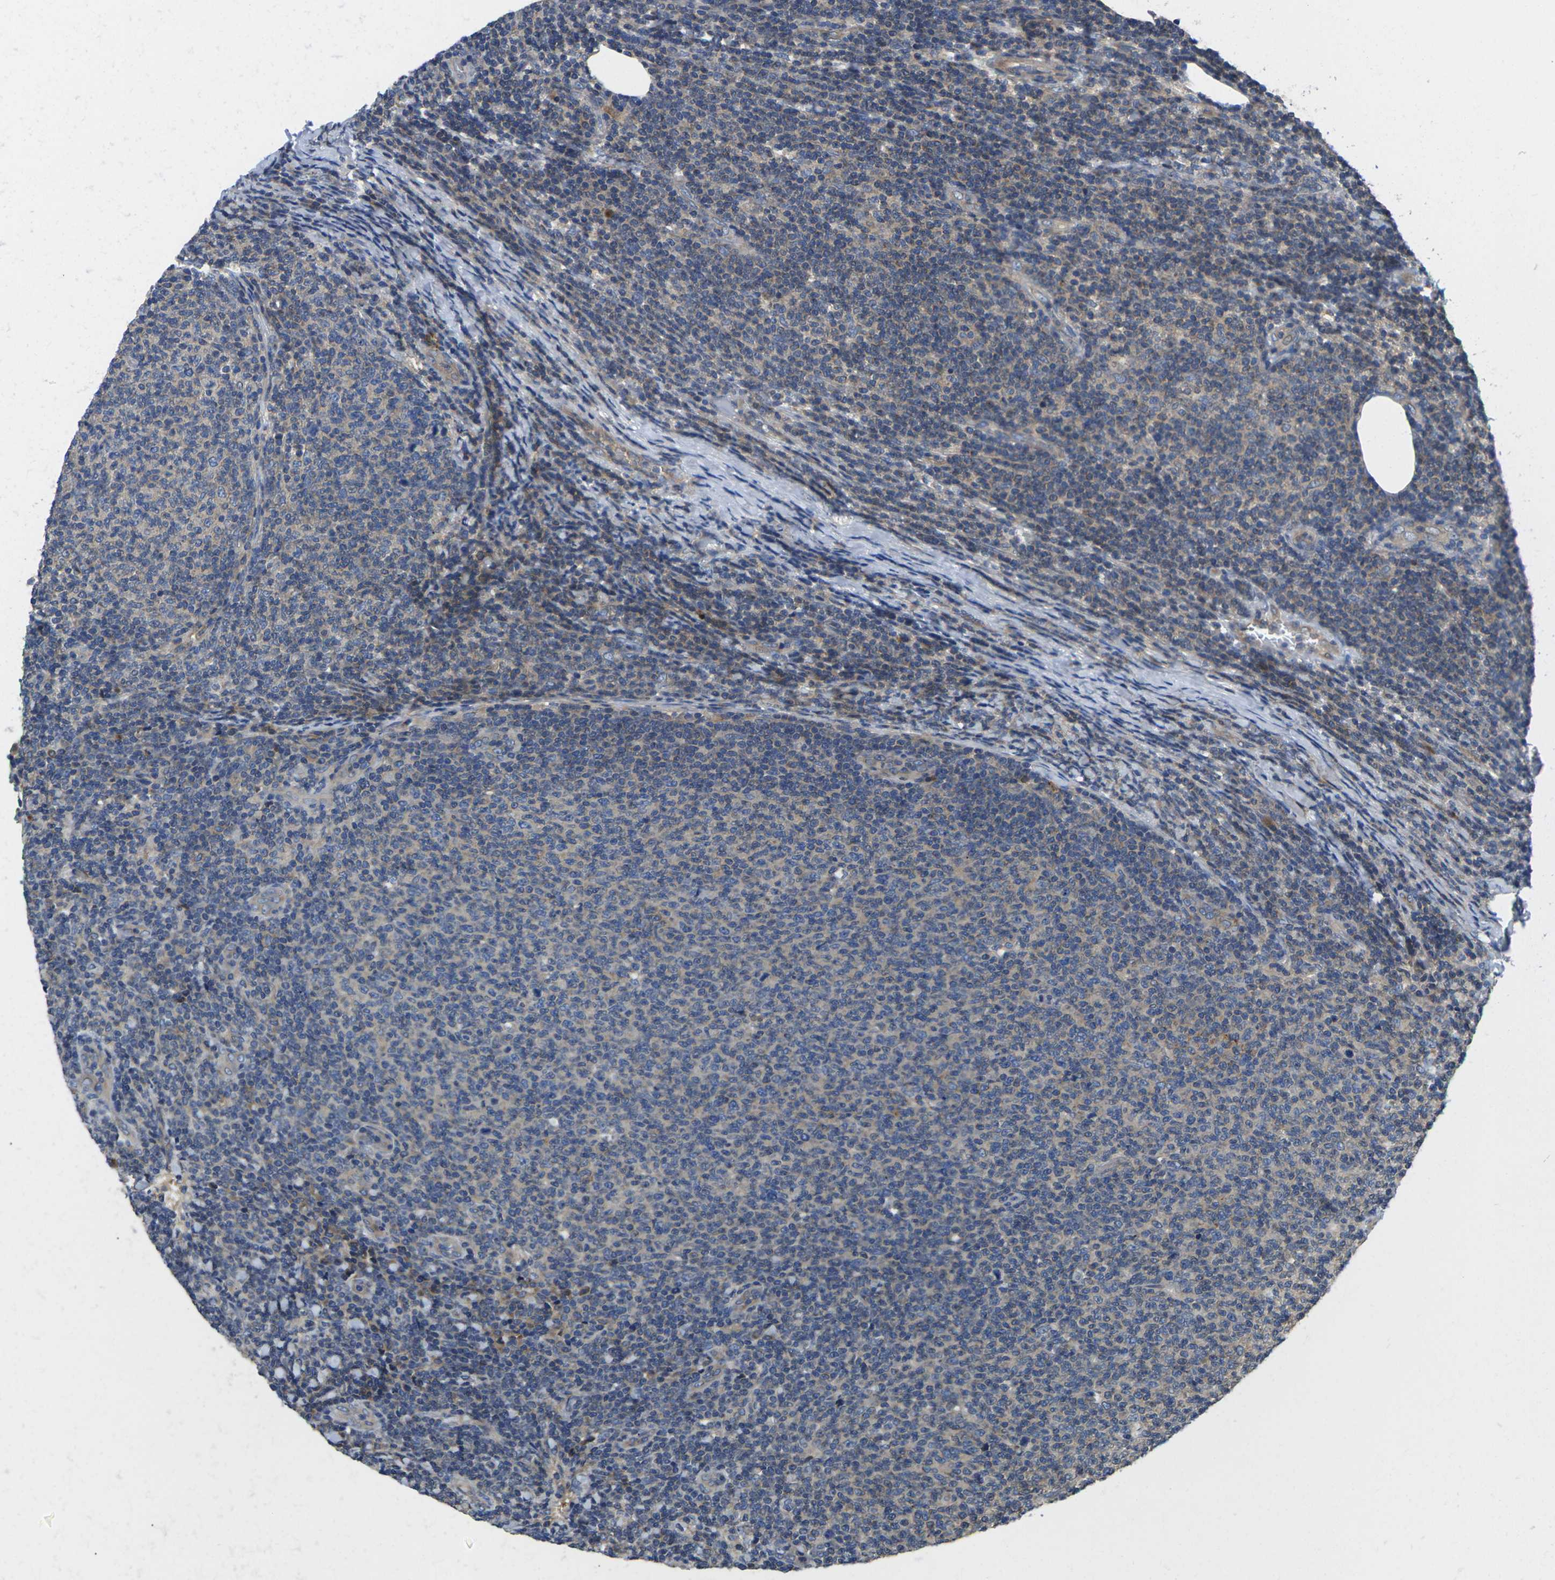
{"staining": {"intensity": "weak", "quantity": "25%-75%", "location": "cytoplasmic/membranous"}, "tissue": "lymphoma", "cell_type": "Tumor cells", "image_type": "cancer", "snomed": [{"axis": "morphology", "description": "Malignant lymphoma, non-Hodgkin's type, Low grade"}, {"axis": "topography", "description": "Lymph node"}], "caption": "Immunohistochemical staining of lymphoma exhibits weak cytoplasmic/membranous protein expression in about 25%-75% of tumor cells.", "gene": "TMCC2", "patient": {"sex": "male", "age": 66}}